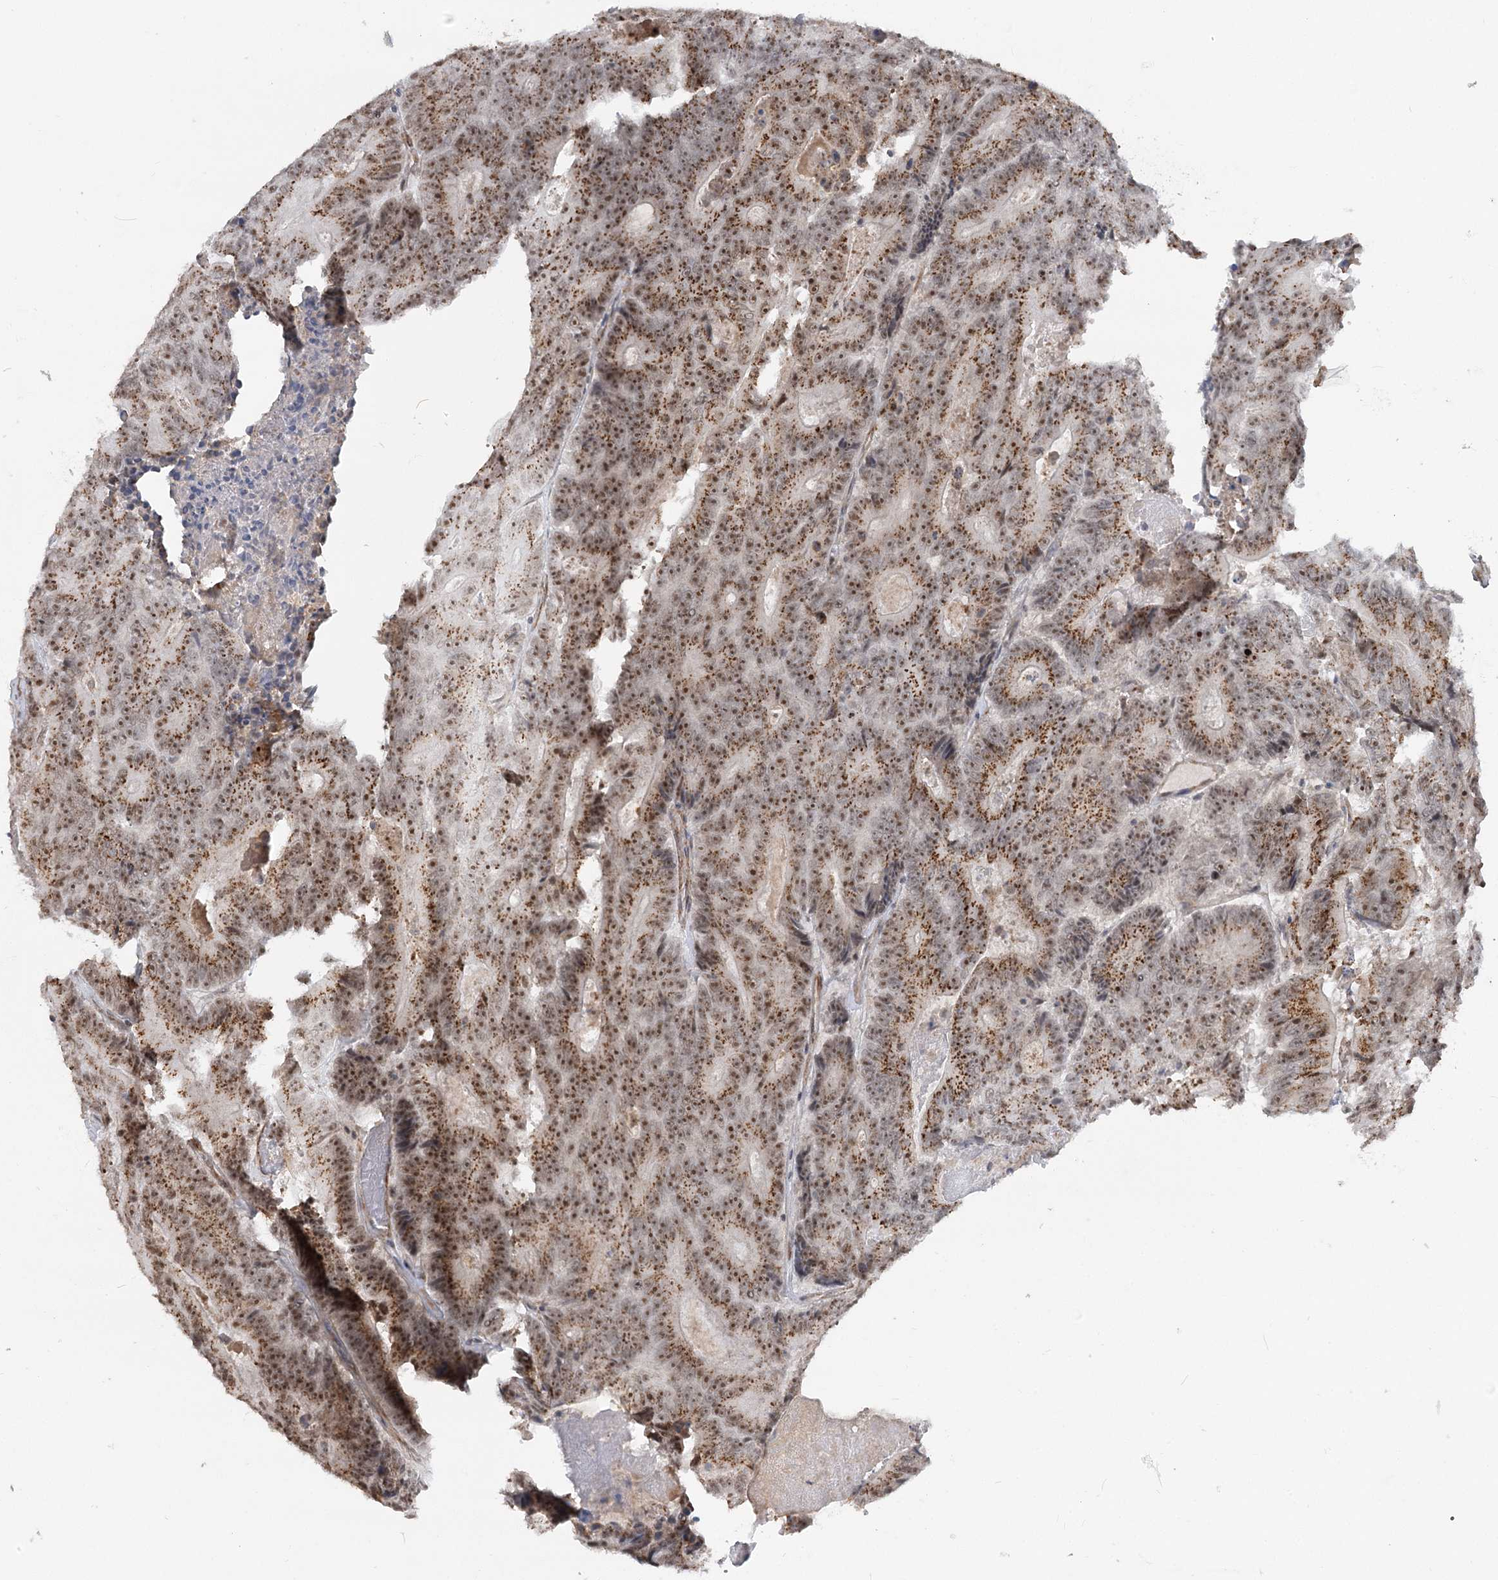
{"staining": {"intensity": "moderate", "quantity": ">75%", "location": "cytoplasmic/membranous,nuclear"}, "tissue": "colorectal cancer", "cell_type": "Tumor cells", "image_type": "cancer", "snomed": [{"axis": "morphology", "description": "Adenocarcinoma, NOS"}, {"axis": "topography", "description": "Colon"}], "caption": "Human adenocarcinoma (colorectal) stained with a protein marker exhibits moderate staining in tumor cells.", "gene": "GNL3L", "patient": {"sex": "male", "age": 83}}